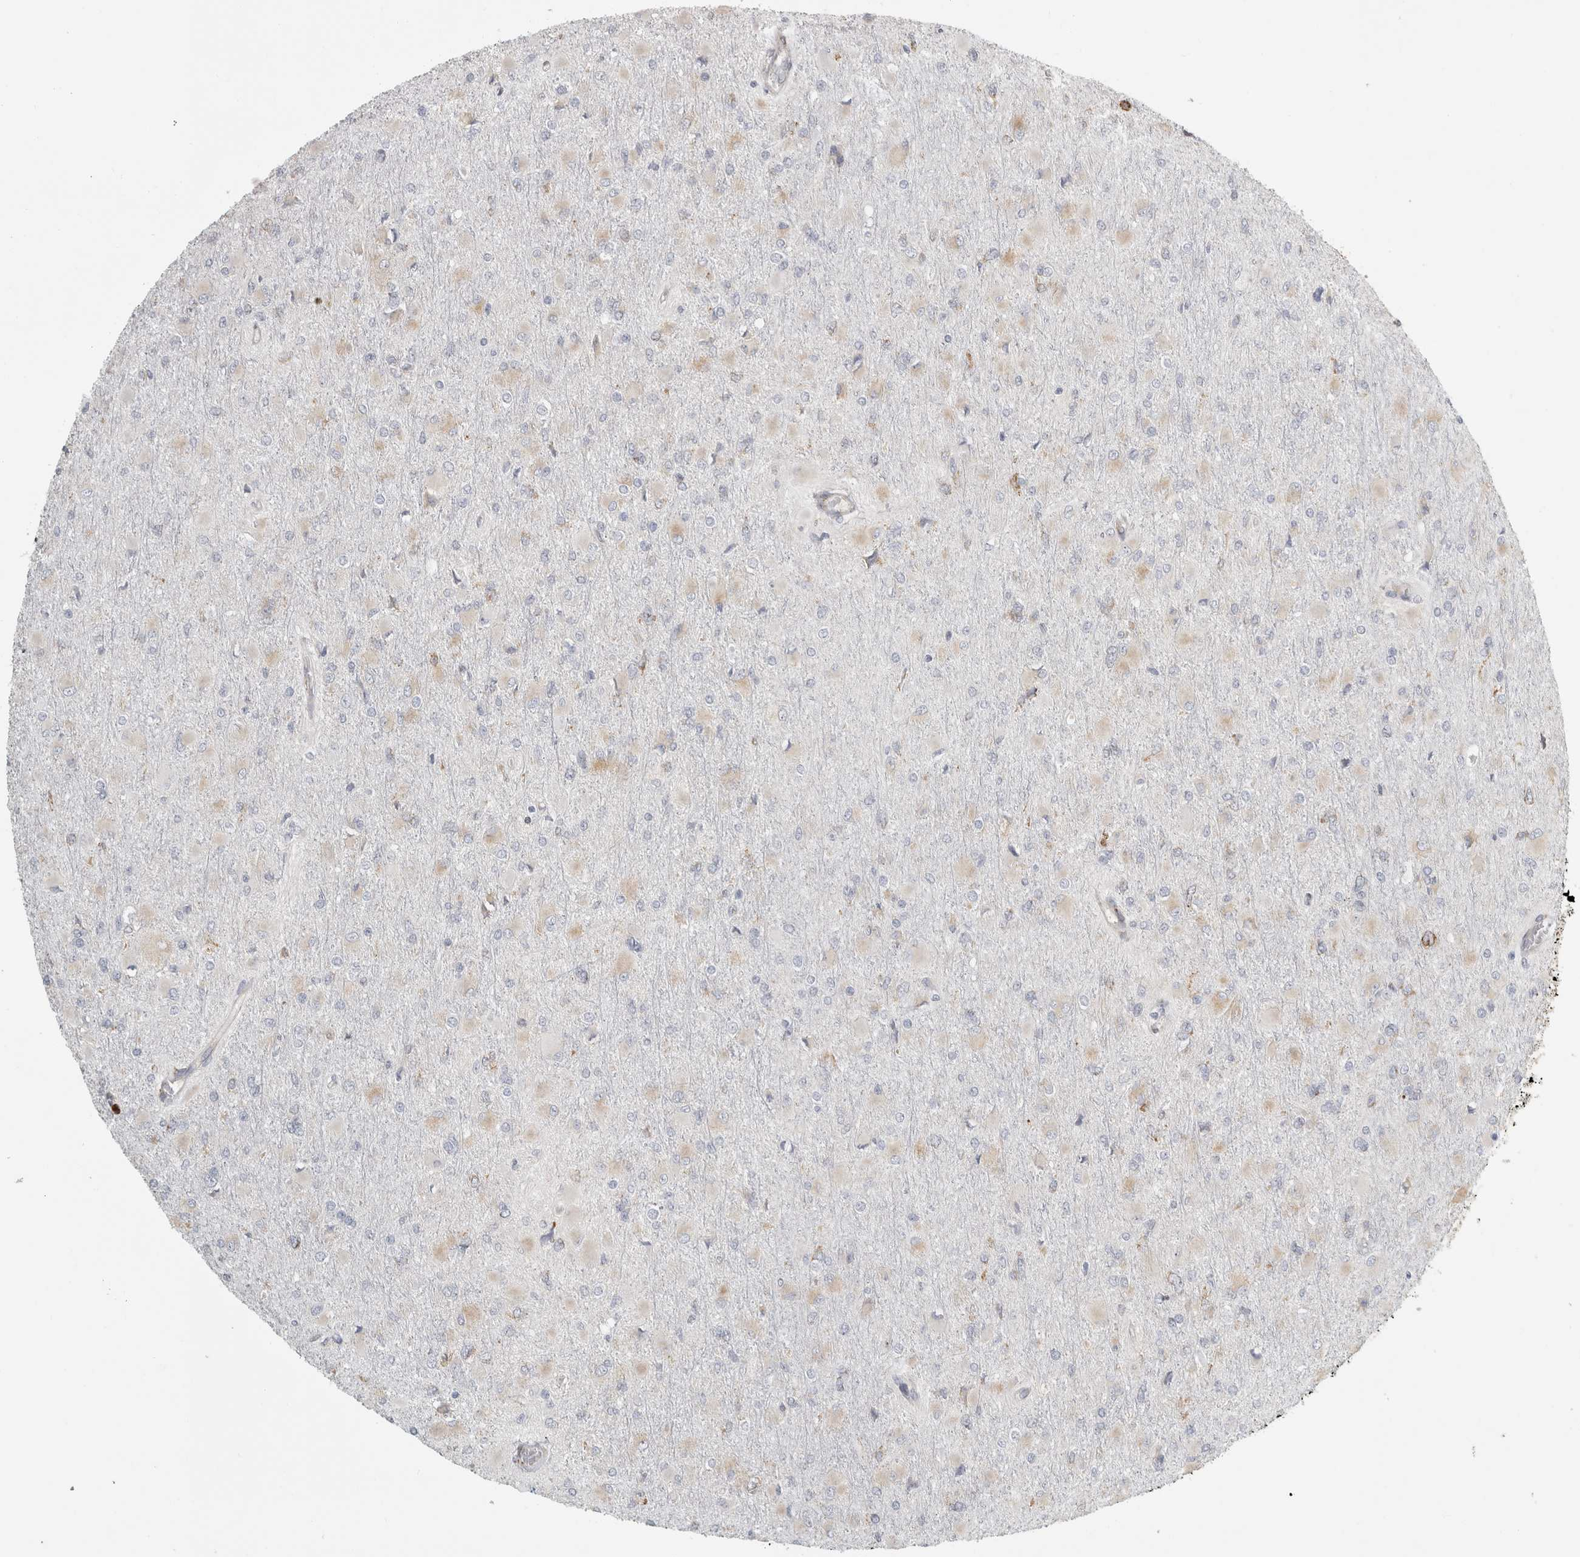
{"staining": {"intensity": "weak", "quantity": "<25%", "location": "cytoplasmic/membranous"}, "tissue": "glioma", "cell_type": "Tumor cells", "image_type": "cancer", "snomed": [{"axis": "morphology", "description": "Glioma, malignant, High grade"}, {"axis": "topography", "description": "Cerebral cortex"}], "caption": "Tumor cells show no significant expression in malignant high-grade glioma. (DAB (3,3'-diaminobenzidine) immunohistochemistry (IHC) visualized using brightfield microscopy, high magnification).", "gene": "OSTN", "patient": {"sex": "female", "age": 36}}